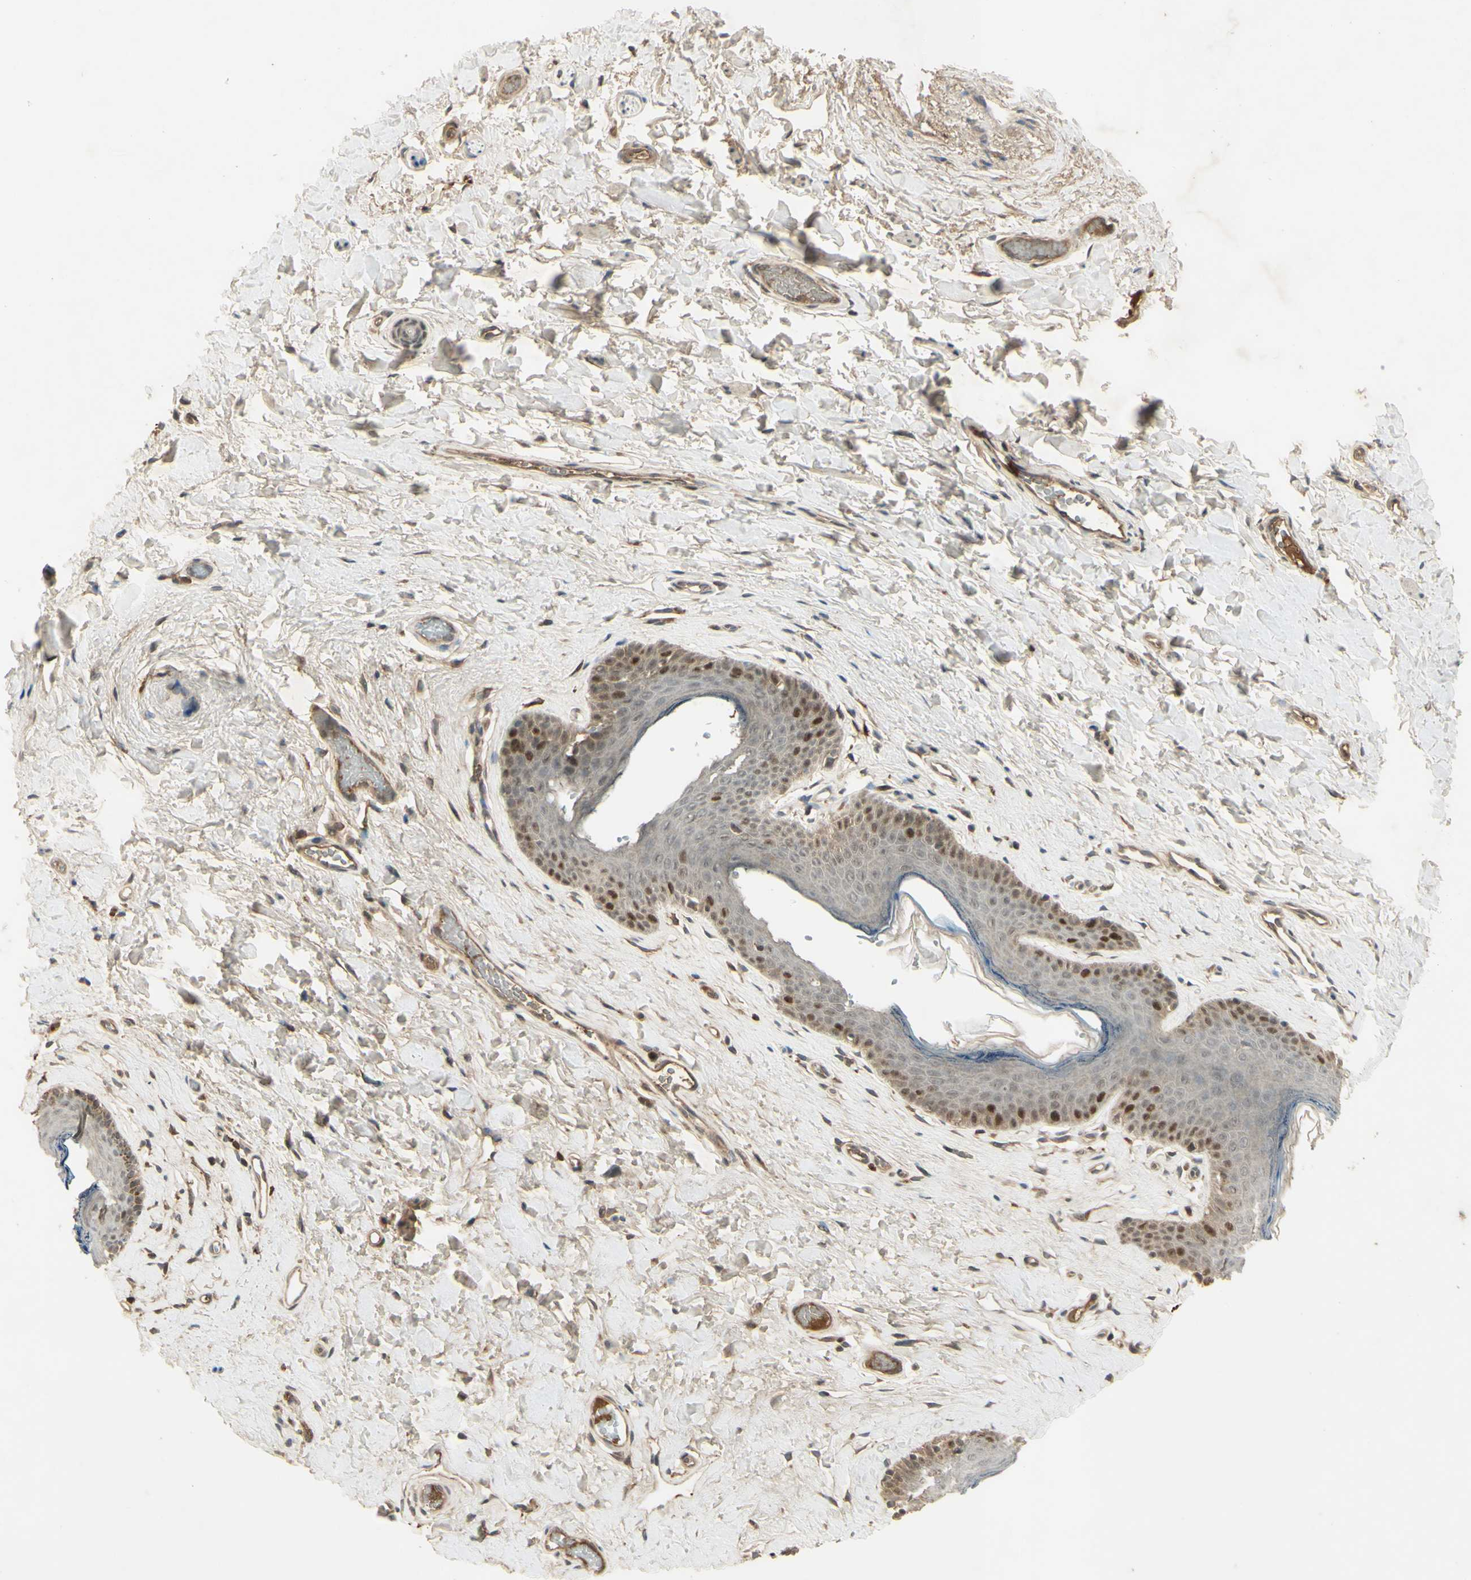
{"staining": {"intensity": "strong", "quantity": "<25%", "location": "nuclear"}, "tissue": "skin", "cell_type": "Epidermal cells", "image_type": "normal", "snomed": [{"axis": "morphology", "description": "Normal tissue, NOS"}, {"axis": "morphology", "description": "Inflammation, NOS"}, {"axis": "topography", "description": "Vulva"}], "caption": "DAB immunohistochemical staining of normal skin displays strong nuclear protein positivity in about <25% of epidermal cells. (brown staining indicates protein expression, while blue staining denotes nuclei).", "gene": "RAD18", "patient": {"sex": "female", "age": 84}}